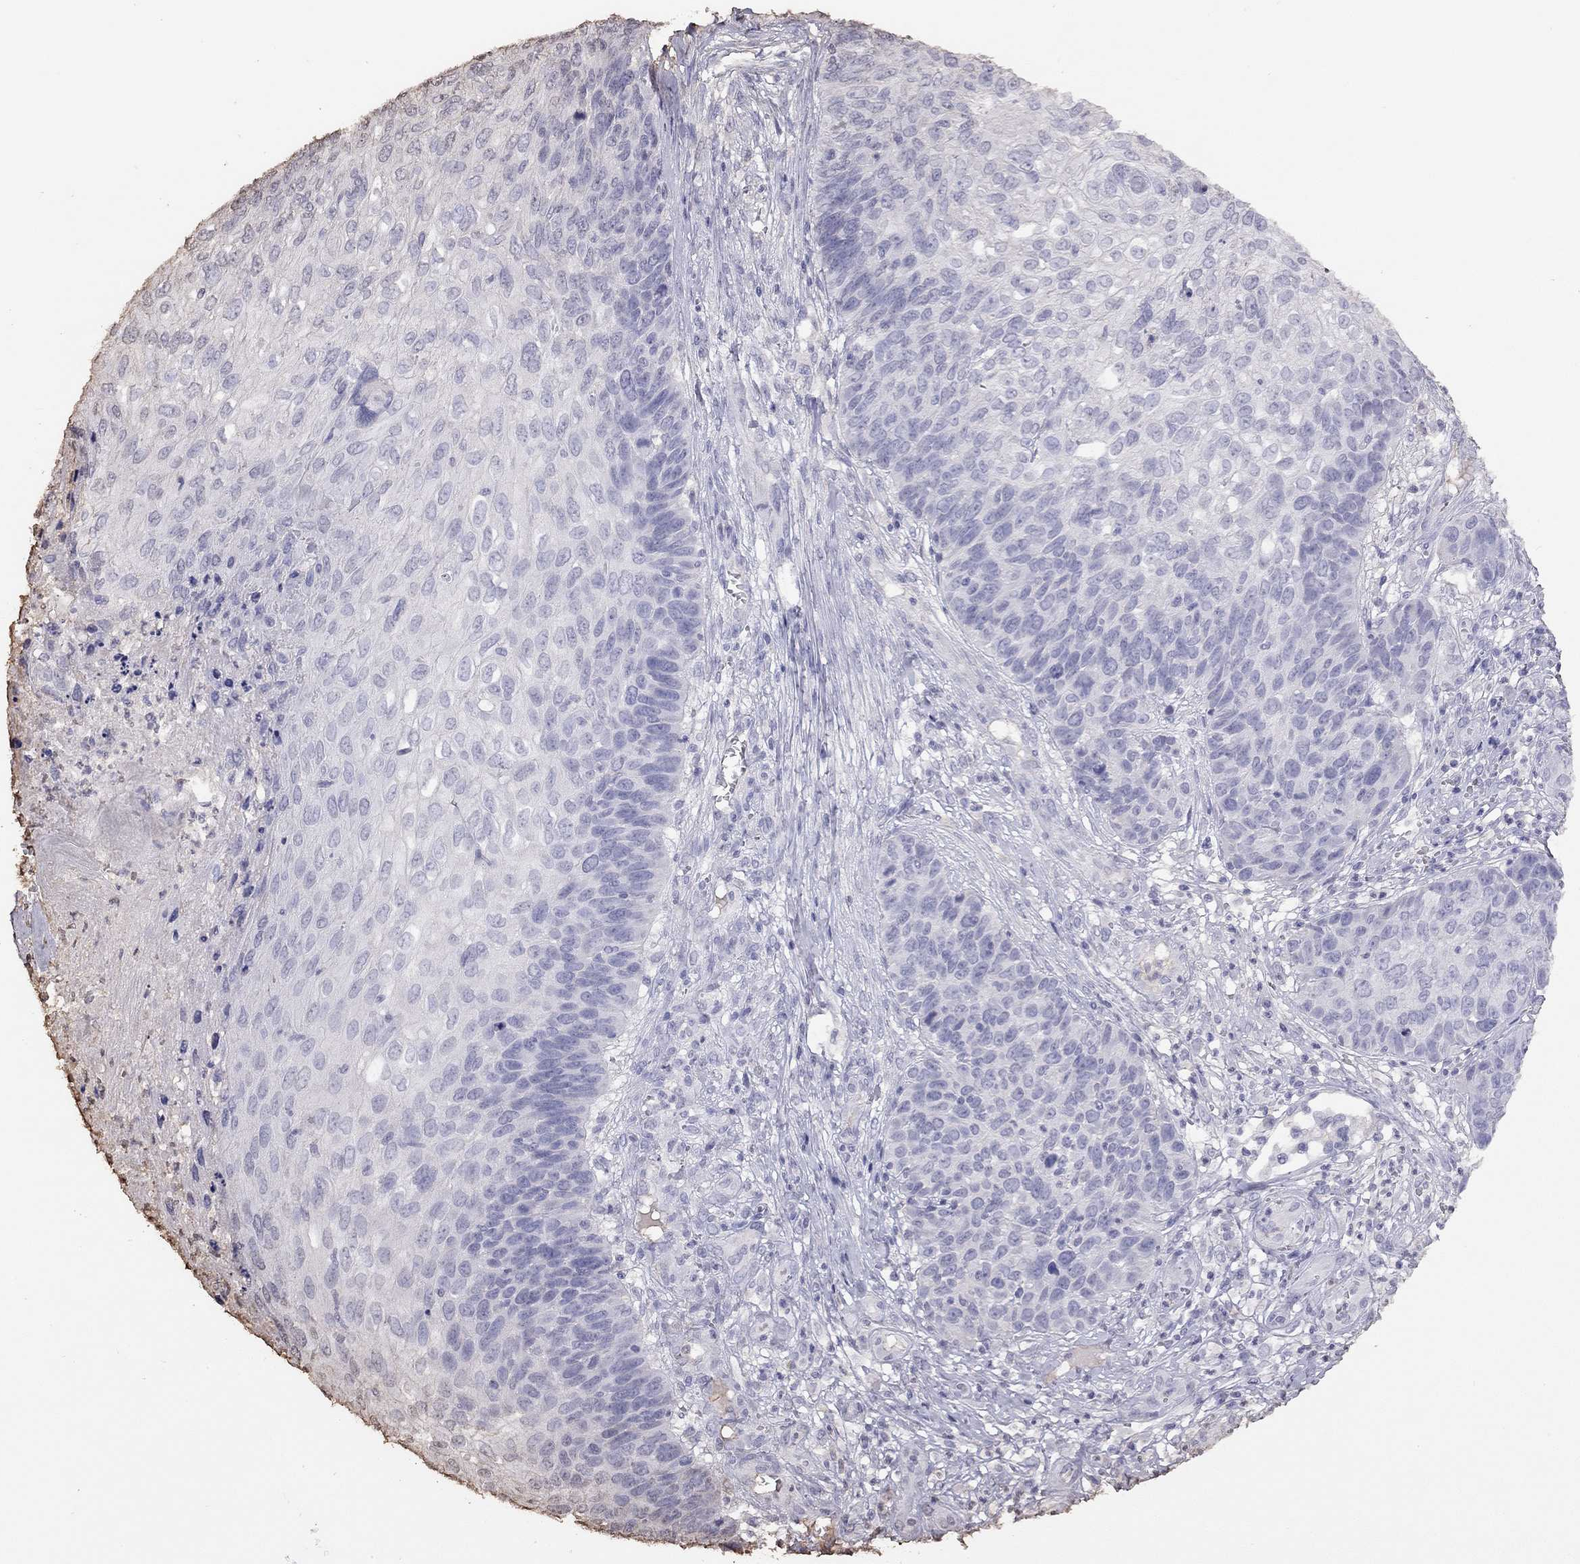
{"staining": {"intensity": "negative", "quantity": "none", "location": "none"}, "tissue": "skin cancer", "cell_type": "Tumor cells", "image_type": "cancer", "snomed": [{"axis": "morphology", "description": "Squamous cell carcinoma, NOS"}, {"axis": "topography", "description": "Skin"}], "caption": "Immunohistochemical staining of skin cancer (squamous cell carcinoma) demonstrates no significant staining in tumor cells.", "gene": "SUN3", "patient": {"sex": "male", "age": 92}}